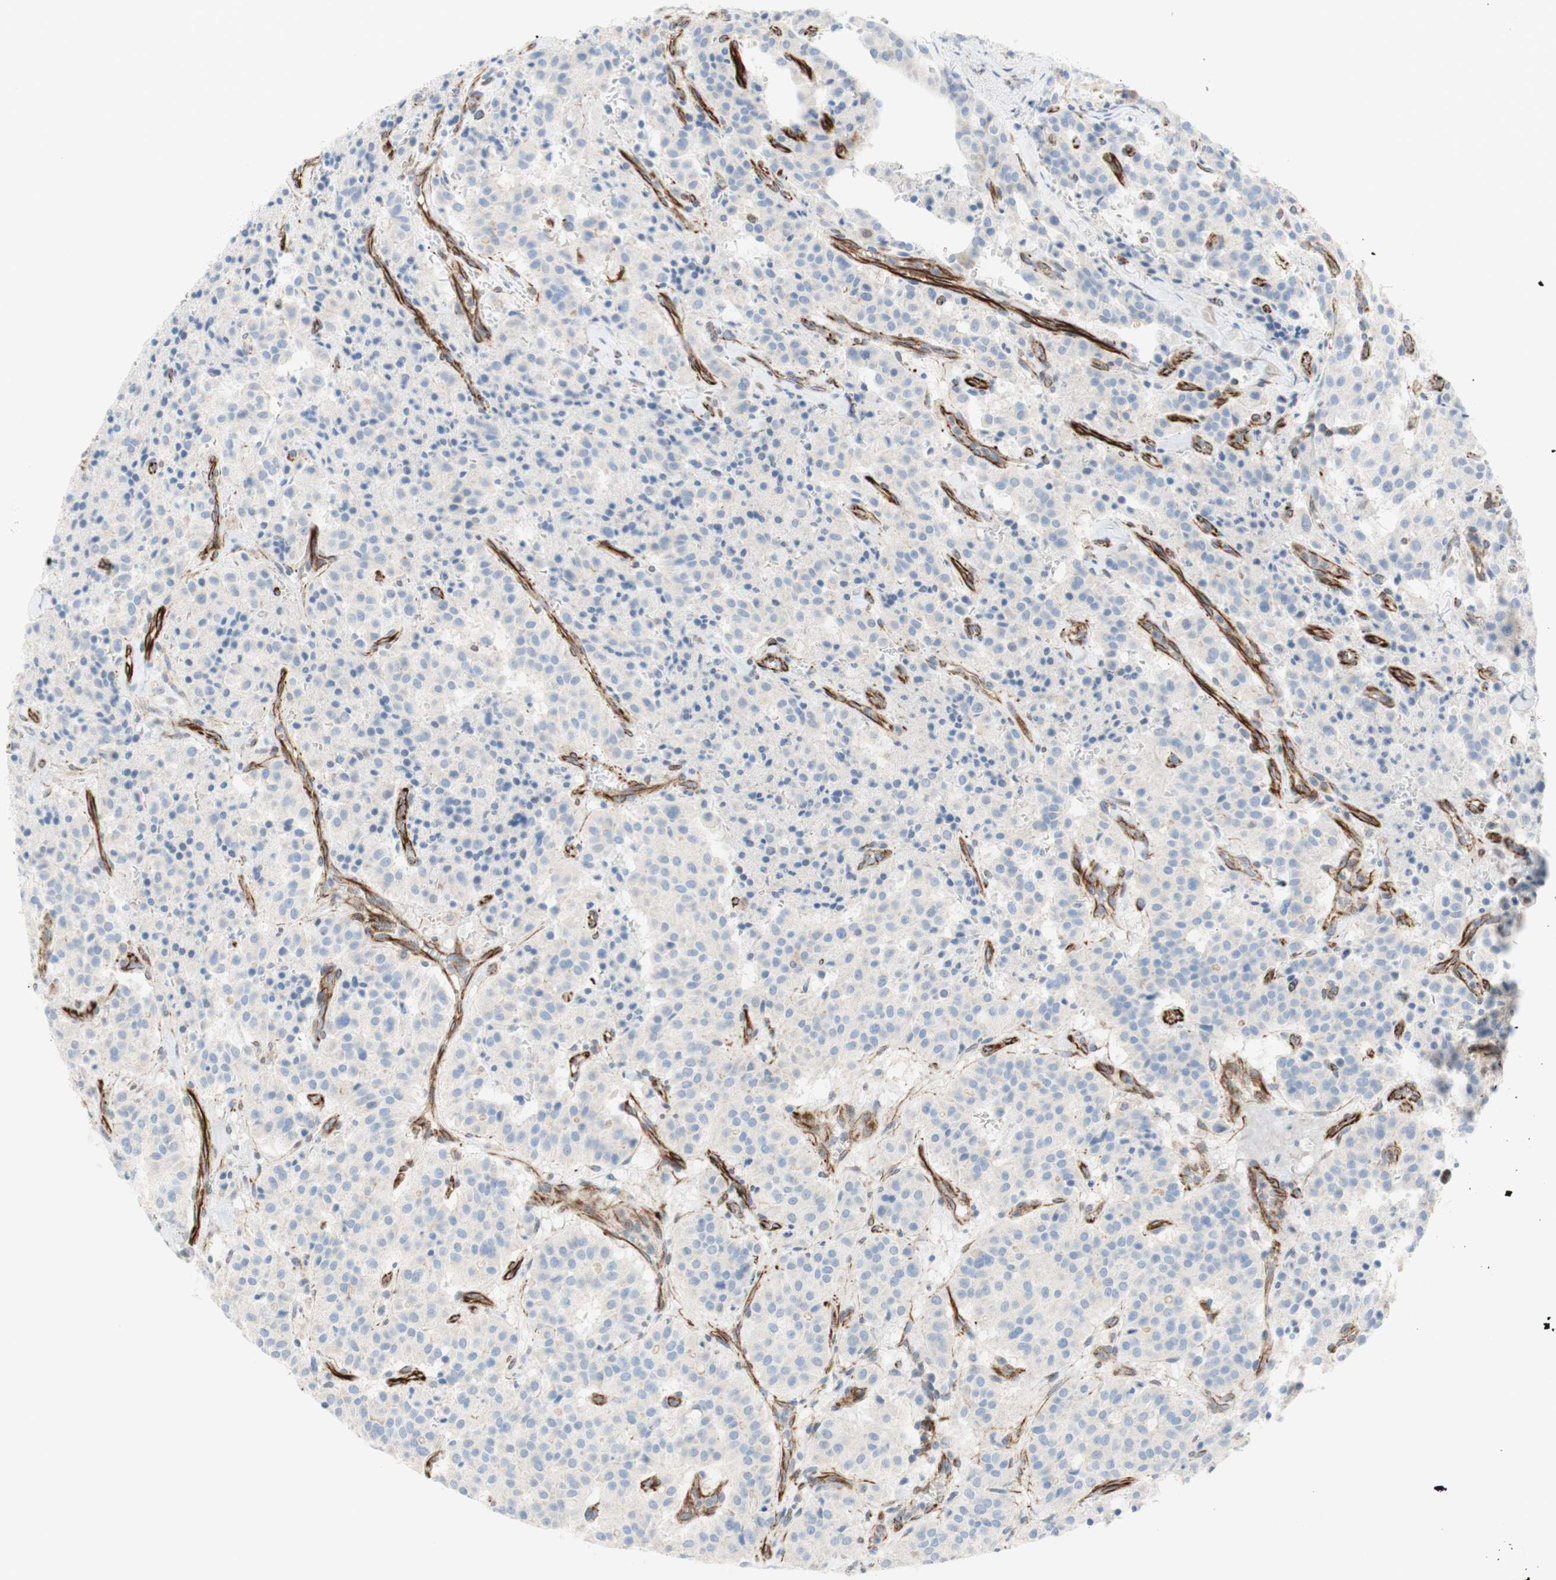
{"staining": {"intensity": "negative", "quantity": "none", "location": "none"}, "tissue": "carcinoid", "cell_type": "Tumor cells", "image_type": "cancer", "snomed": [{"axis": "morphology", "description": "Carcinoid, malignant, NOS"}, {"axis": "topography", "description": "Lung"}], "caption": "A histopathology image of human carcinoid is negative for staining in tumor cells. (Brightfield microscopy of DAB immunohistochemistry (IHC) at high magnification).", "gene": "POU2AF1", "patient": {"sex": "male", "age": 30}}